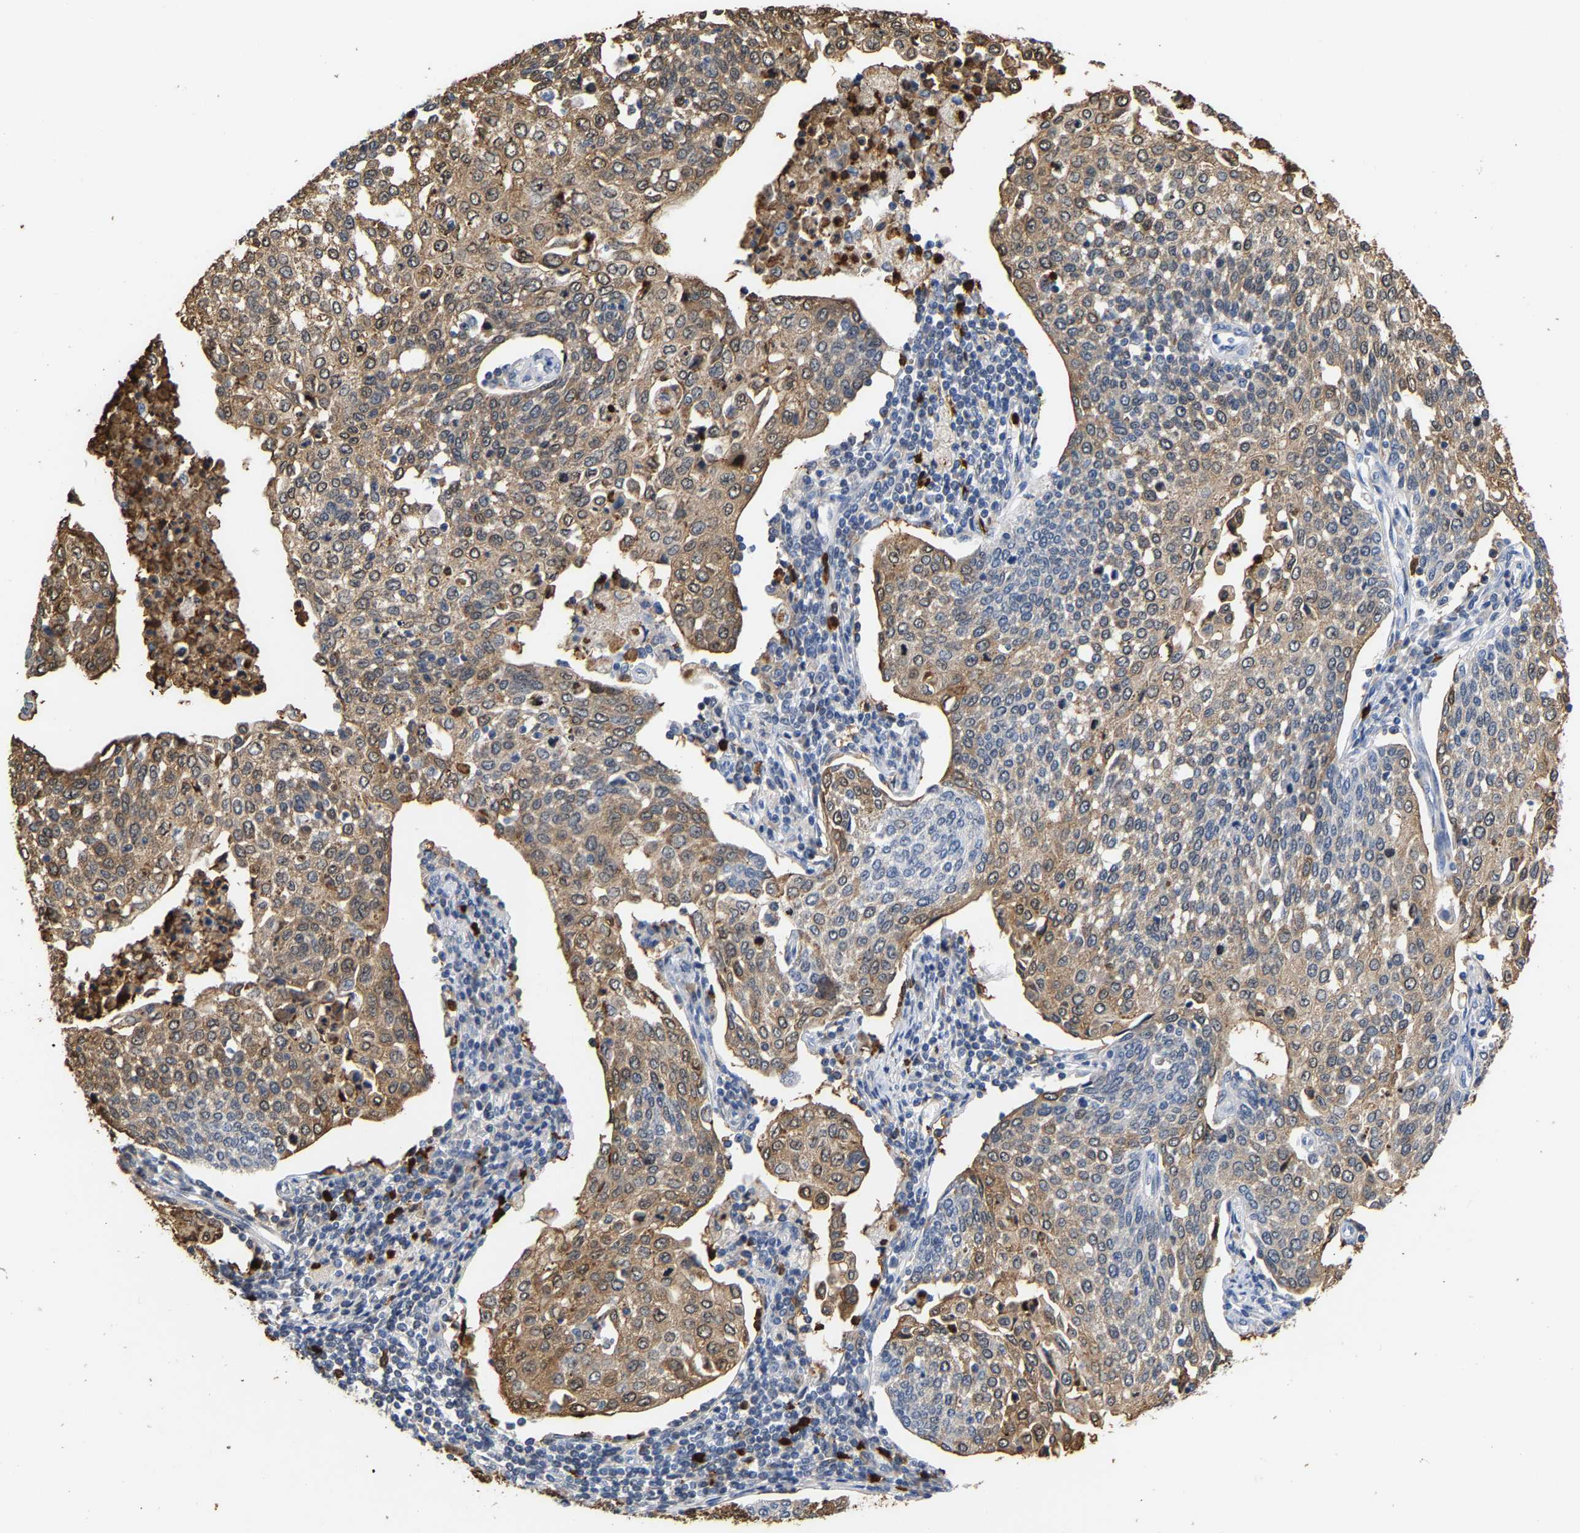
{"staining": {"intensity": "moderate", "quantity": ">75%", "location": "cytoplasmic/membranous"}, "tissue": "cervical cancer", "cell_type": "Tumor cells", "image_type": "cancer", "snomed": [{"axis": "morphology", "description": "Squamous cell carcinoma, NOS"}, {"axis": "topography", "description": "Cervix"}], "caption": "Protein expression by IHC demonstrates moderate cytoplasmic/membranous staining in approximately >75% of tumor cells in cervical cancer (squamous cell carcinoma). (DAB IHC with brightfield microscopy, high magnification).", "gene": "TDRD7", "patient": {"sex": "female", "age": 34}}